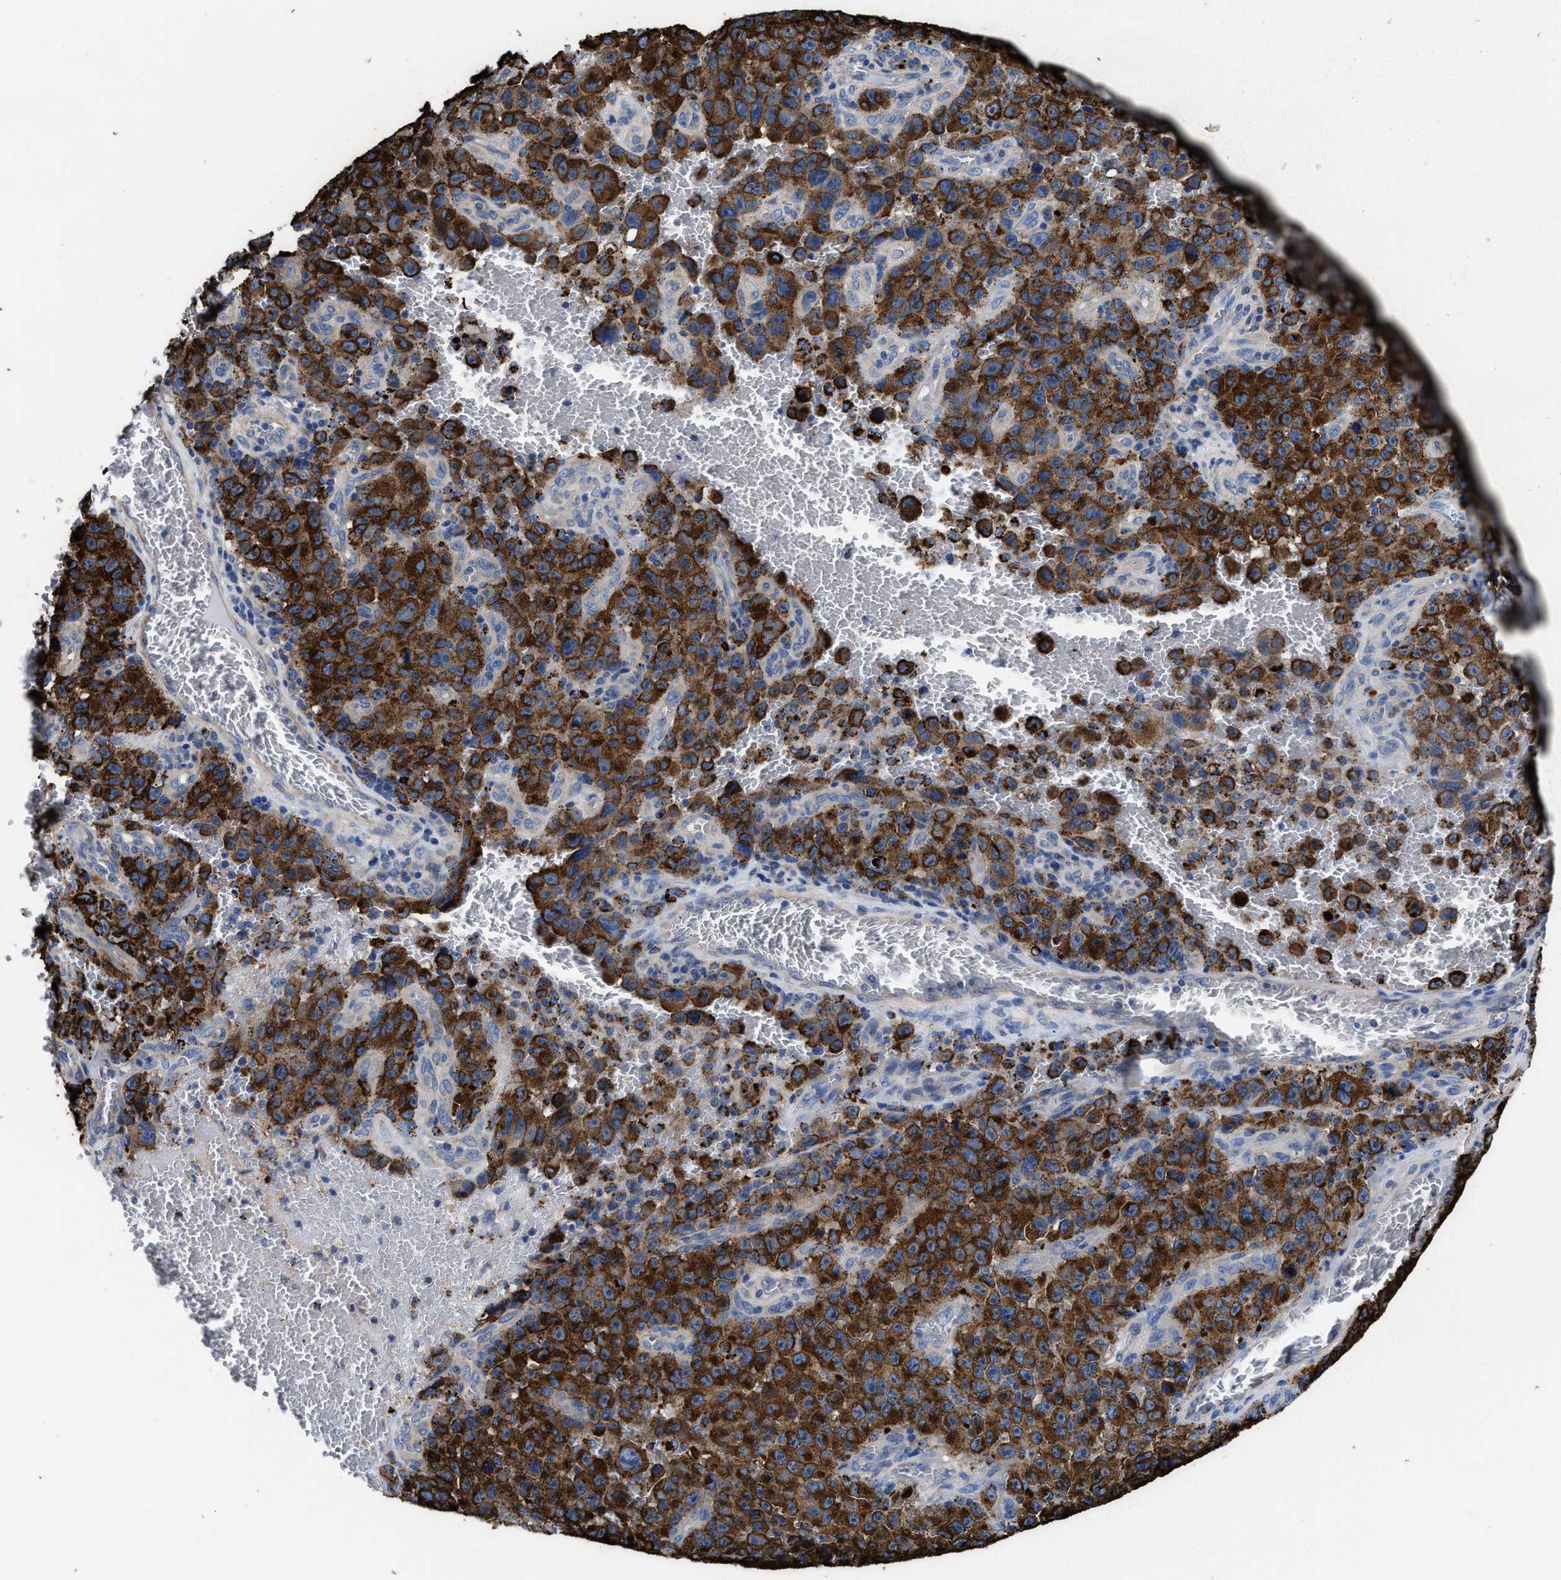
{"staining": {"intensity": "strong", "quantity": ">75%", "location": "cytoplasmic/membranous"}, "tissue": "melanoma", "cell_type": "Tumor cells", "image_type": "cancer", "snomed": [{"axis": "morphology", "description": "Malignant melanoma, NOS"}, {"axis": "topography", "description": "Skin"}], "caption": "A high amount of strong cytoplasmic/membranous staining is appreciated in about >75% of tumor cells in melanoma tissue. The staining was performed using DAB (3,3'-diaminobenzidine) to visualize the protein expression in brown, while the nuclei were stained in blue with hematoxylin (Magnification: 20x).", "gene": "TMEM30A", "patient": {"sex": "female", "age": 82}}